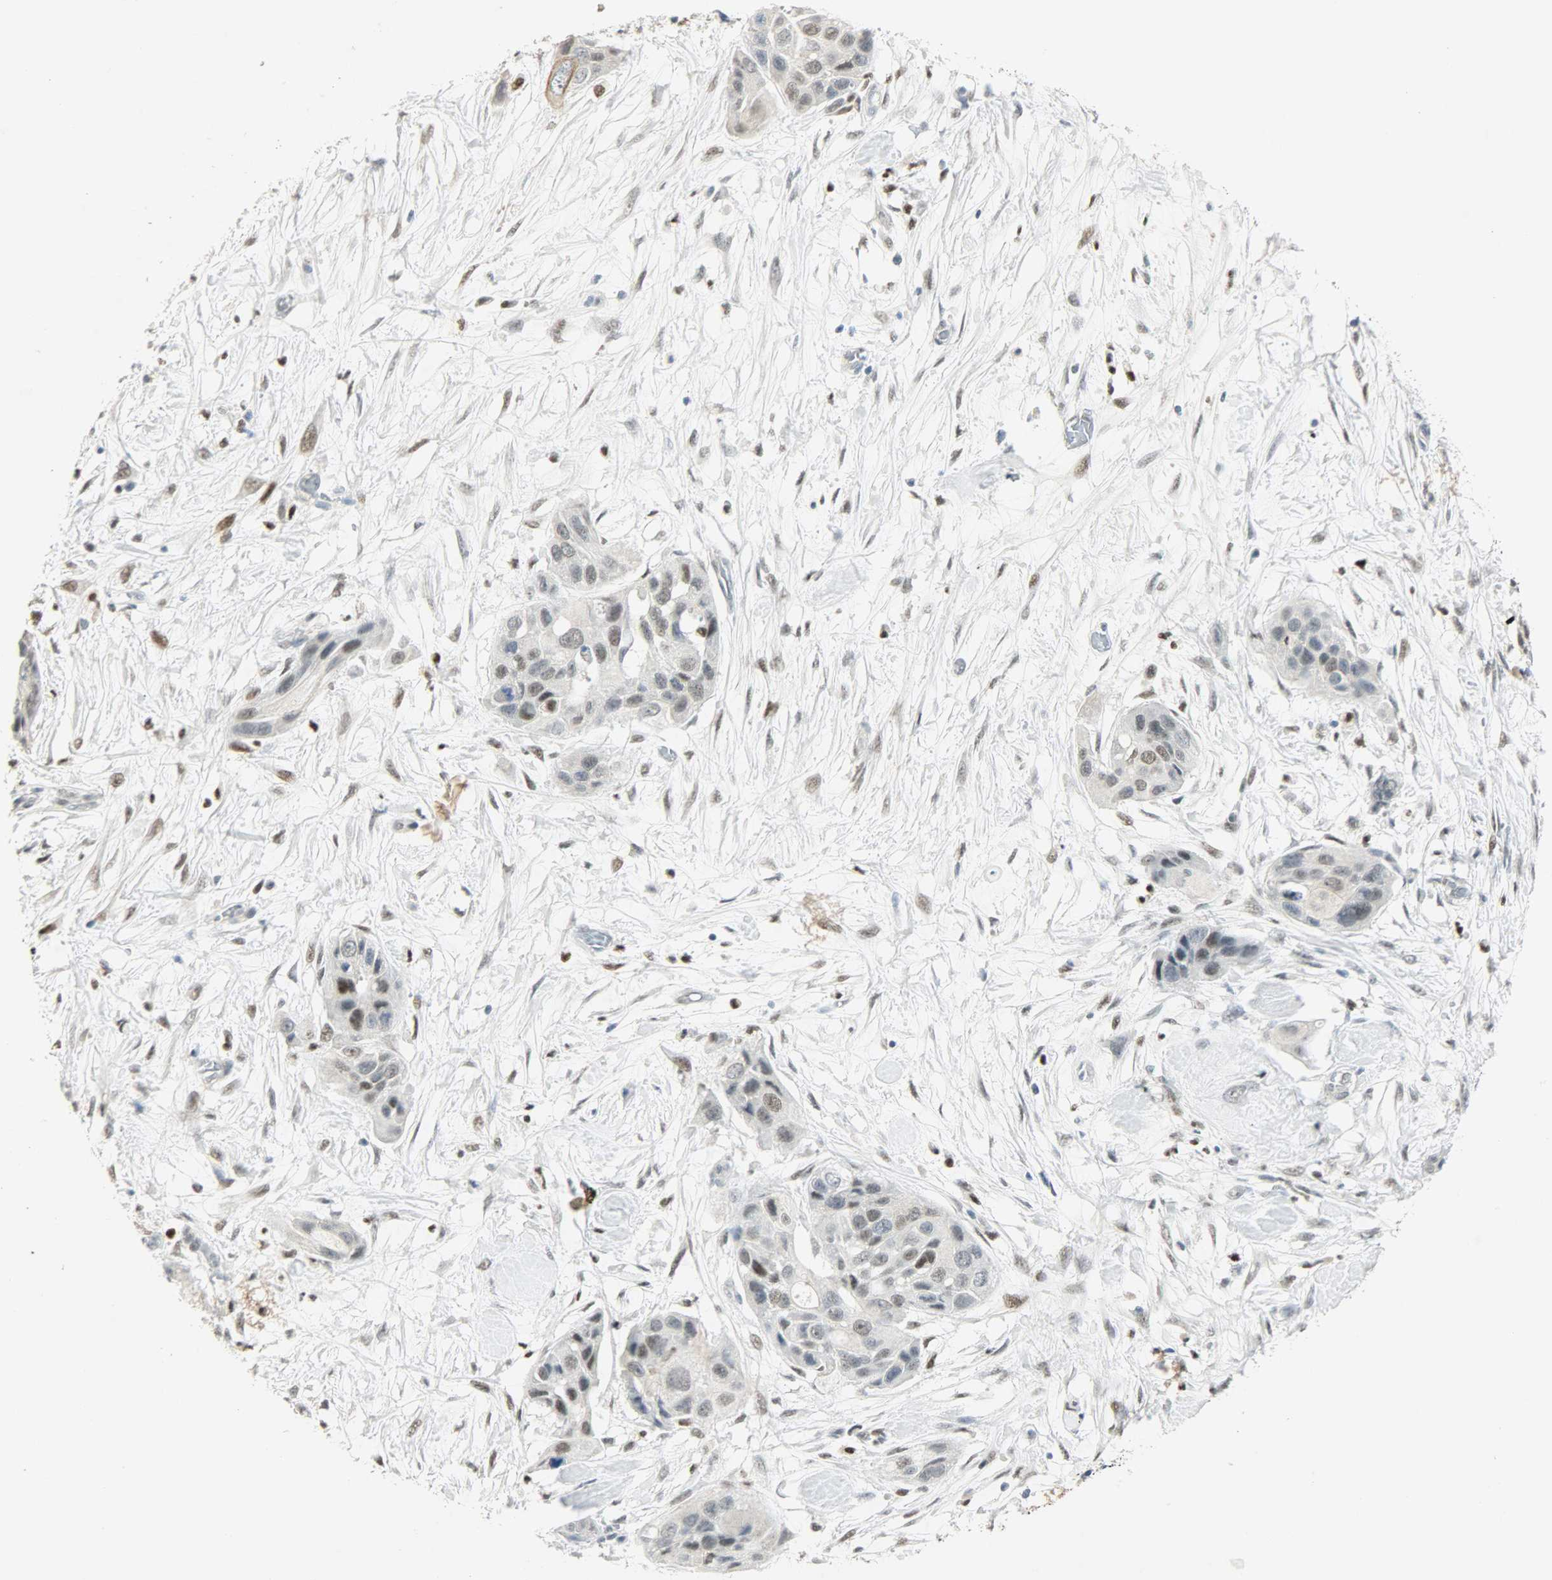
{"staining": {"intensity": "moderate", "quantity": "25%-75%", "location": "nuclear"}, "tissue": "pancreatic cancer", "cell_type": "Tumor cells", "image_type": "cancer", "snomed": [{"axis": "morphology", "description": "Adenocarcinoma, NOS"}, {"axis": "topography", "description": "Pancreas"}], "caption": "Pancreatic adenocarcinoma stained with DAB immunohistochemistry (IHC) demonstrates medium levels of moderate nuclear expression in about 25%-75% of tumor cells. The staining was performed using DAB (3,3'-diaminobenzidine) to visualize the protein expression in brown, while the nuclei were stained in blue with hematoxylin (Magnification: 20x).", "gene": "PPARG", "patient": {"sex": "female", "age": 60}}